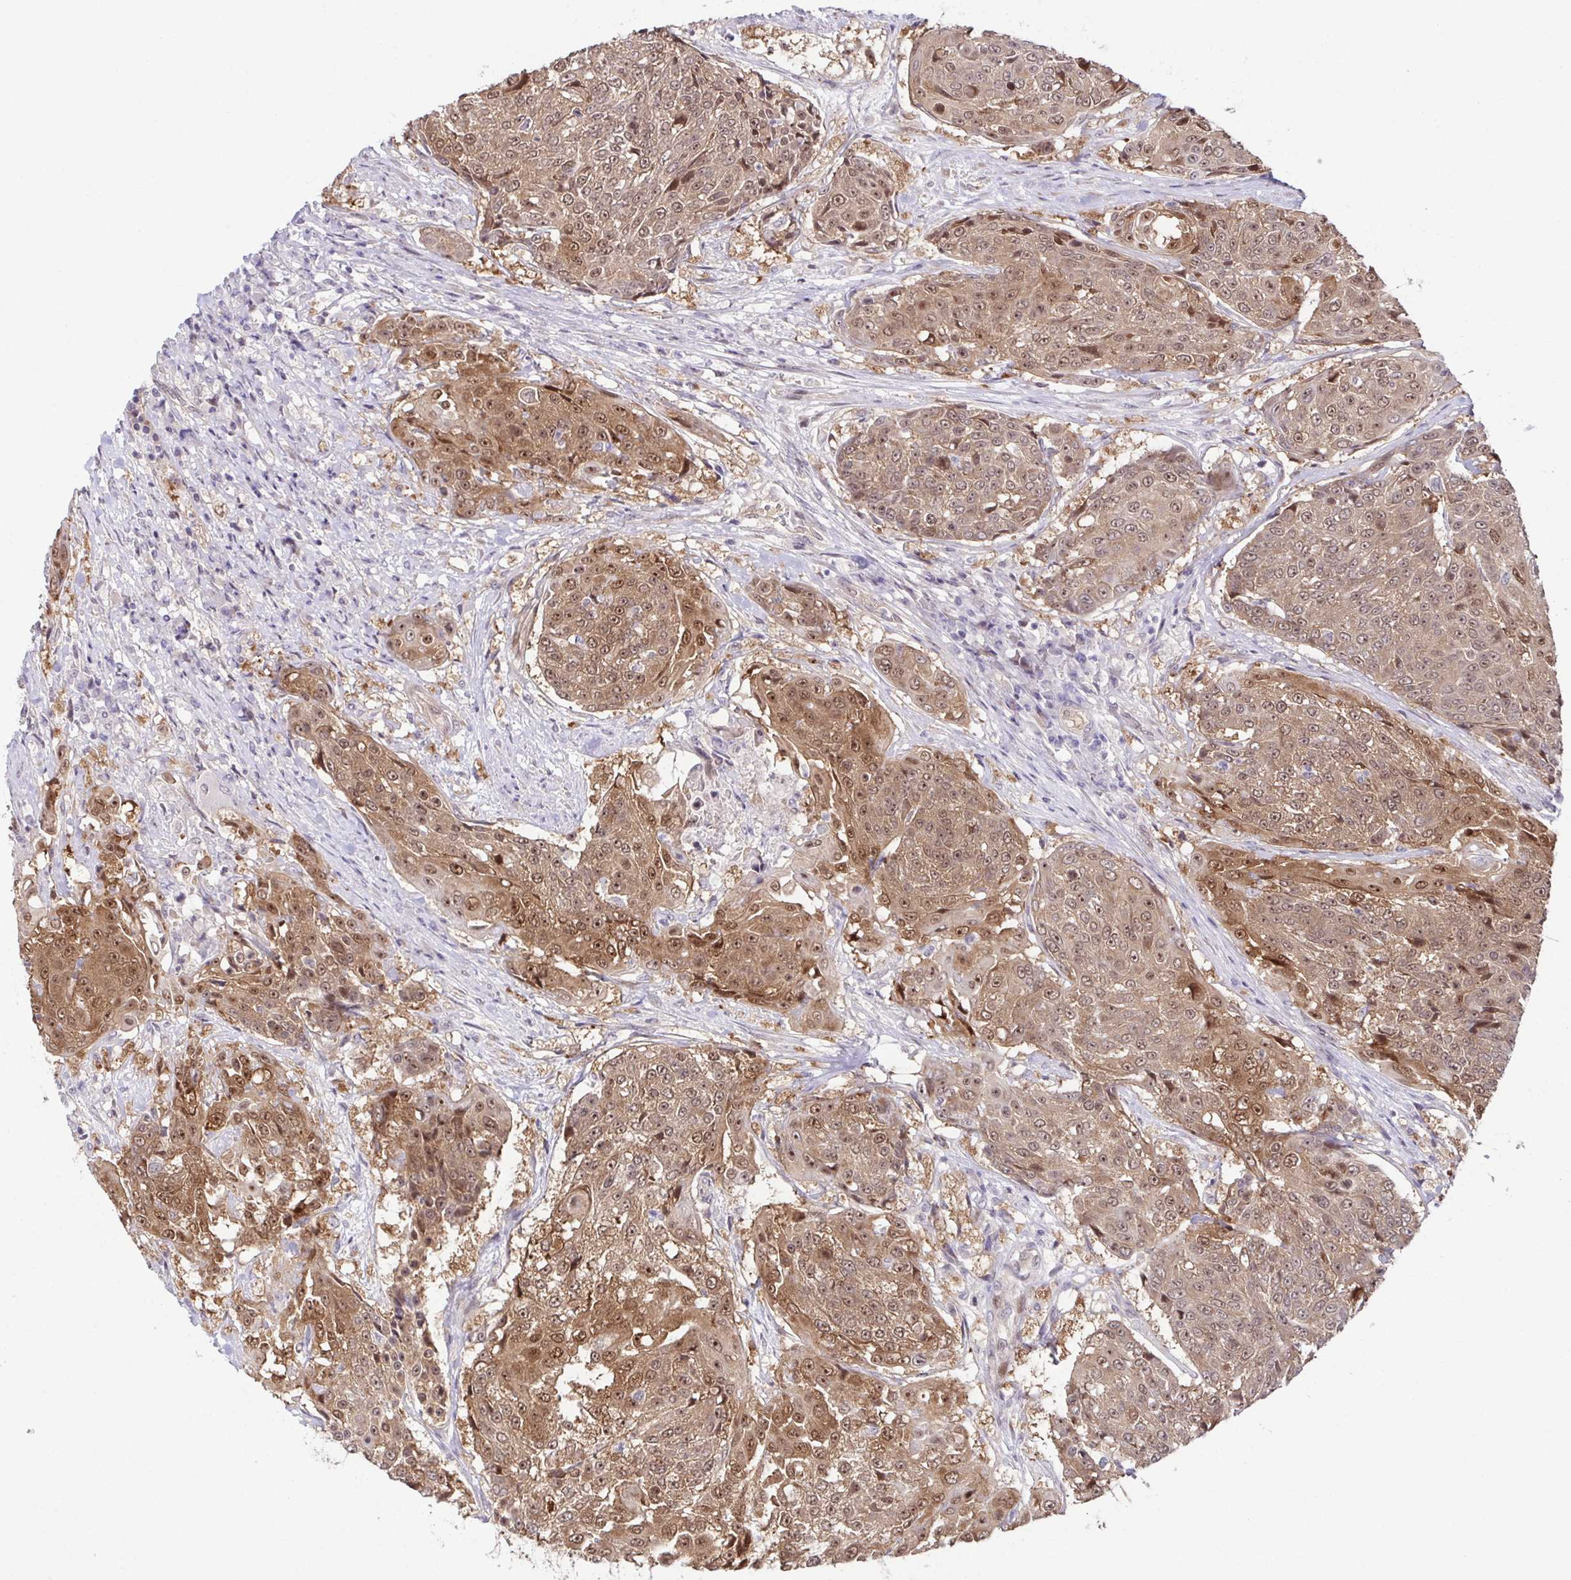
{"staining": {"intensity": "moderate", "quantity": ">75%", "location": "cytoplasmic/membranous,nuclear"}, "tissue": "urothelial cancer", "cell_type": "Tumor cells", "image_type": "cancer", "snomed": [{"axis": "morphology", "description": "Urothelial carcinoma, High grade"}, {"axis": "topography", "description": "Urinary bladder"}], "caption": "Human urothelial carcinoma (high-grade) stained for a protein (brown) displays moderate cytoplasmic/membranous and nuclear positive expression in about >75% of tumor cells.", "gene": "DNAJB1", "patient": {"sex": "female", "age": 63}}